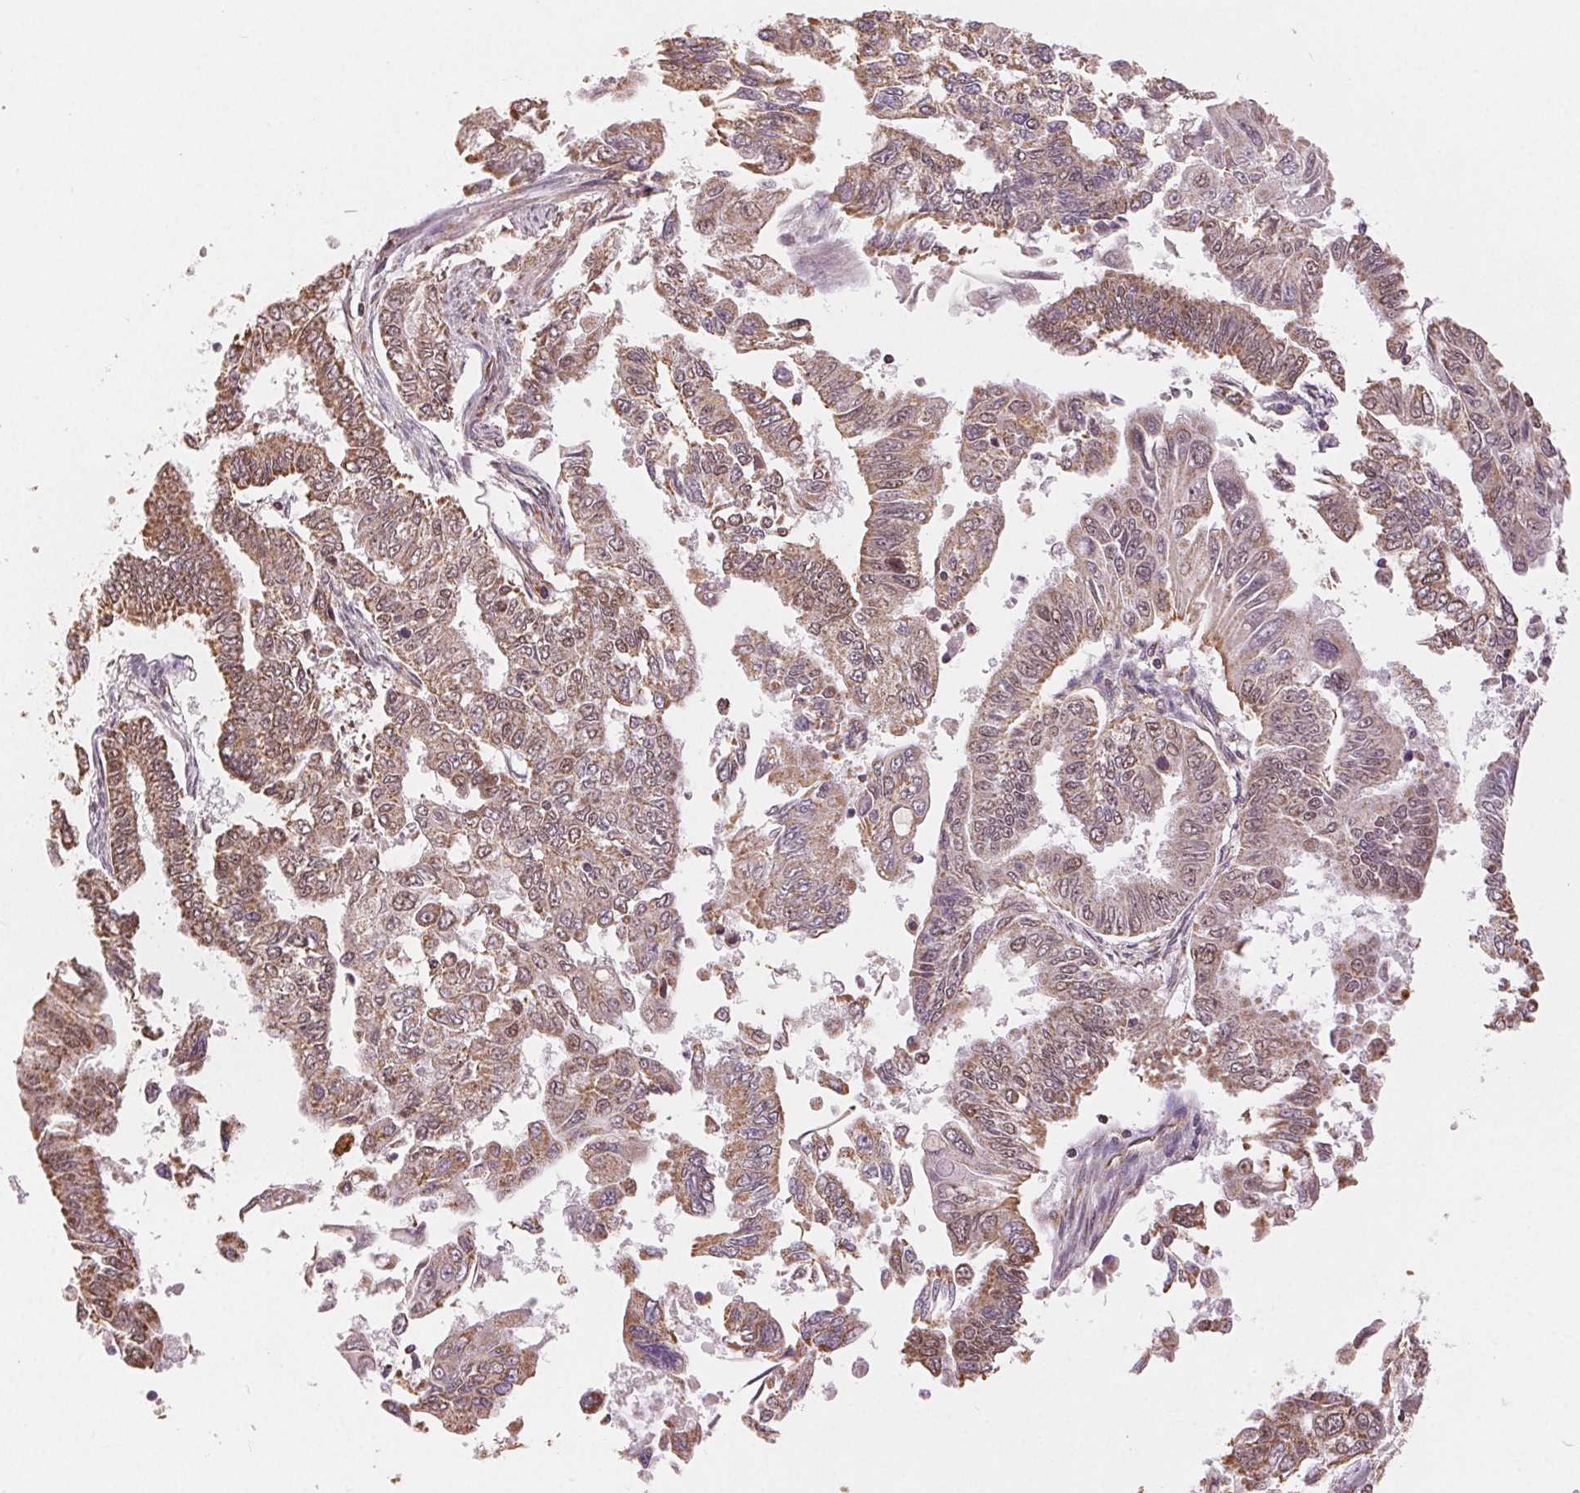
{"staining": {"intensity": "moderate", "quantity": "25%-75%", "location": "cytoplasmic/membranous"}, "tissue": "endometrial cancer", "cell_type": "Tumor cells", "image_type": "cancer", "snomed": [{"axis": "morphology", "description": "Adenocarcinoma, NOS"}, {"axis": "topography", "description": "Uterus"}], "caption": "A medium amount of moderate cytoplasmic/membranous staining is present in approximately 25%-75% of tumor cells in endometrial cancer (adenocarcinoma) tissue. The protein is stained brown, and the nuclei are stained in blue (DAB (3,3'-diaminobenzidine) IHC with brightfield microscopy, high magnification).", "gene": "PIWIL4", "patient": {"sex": "female", "age": 59}}